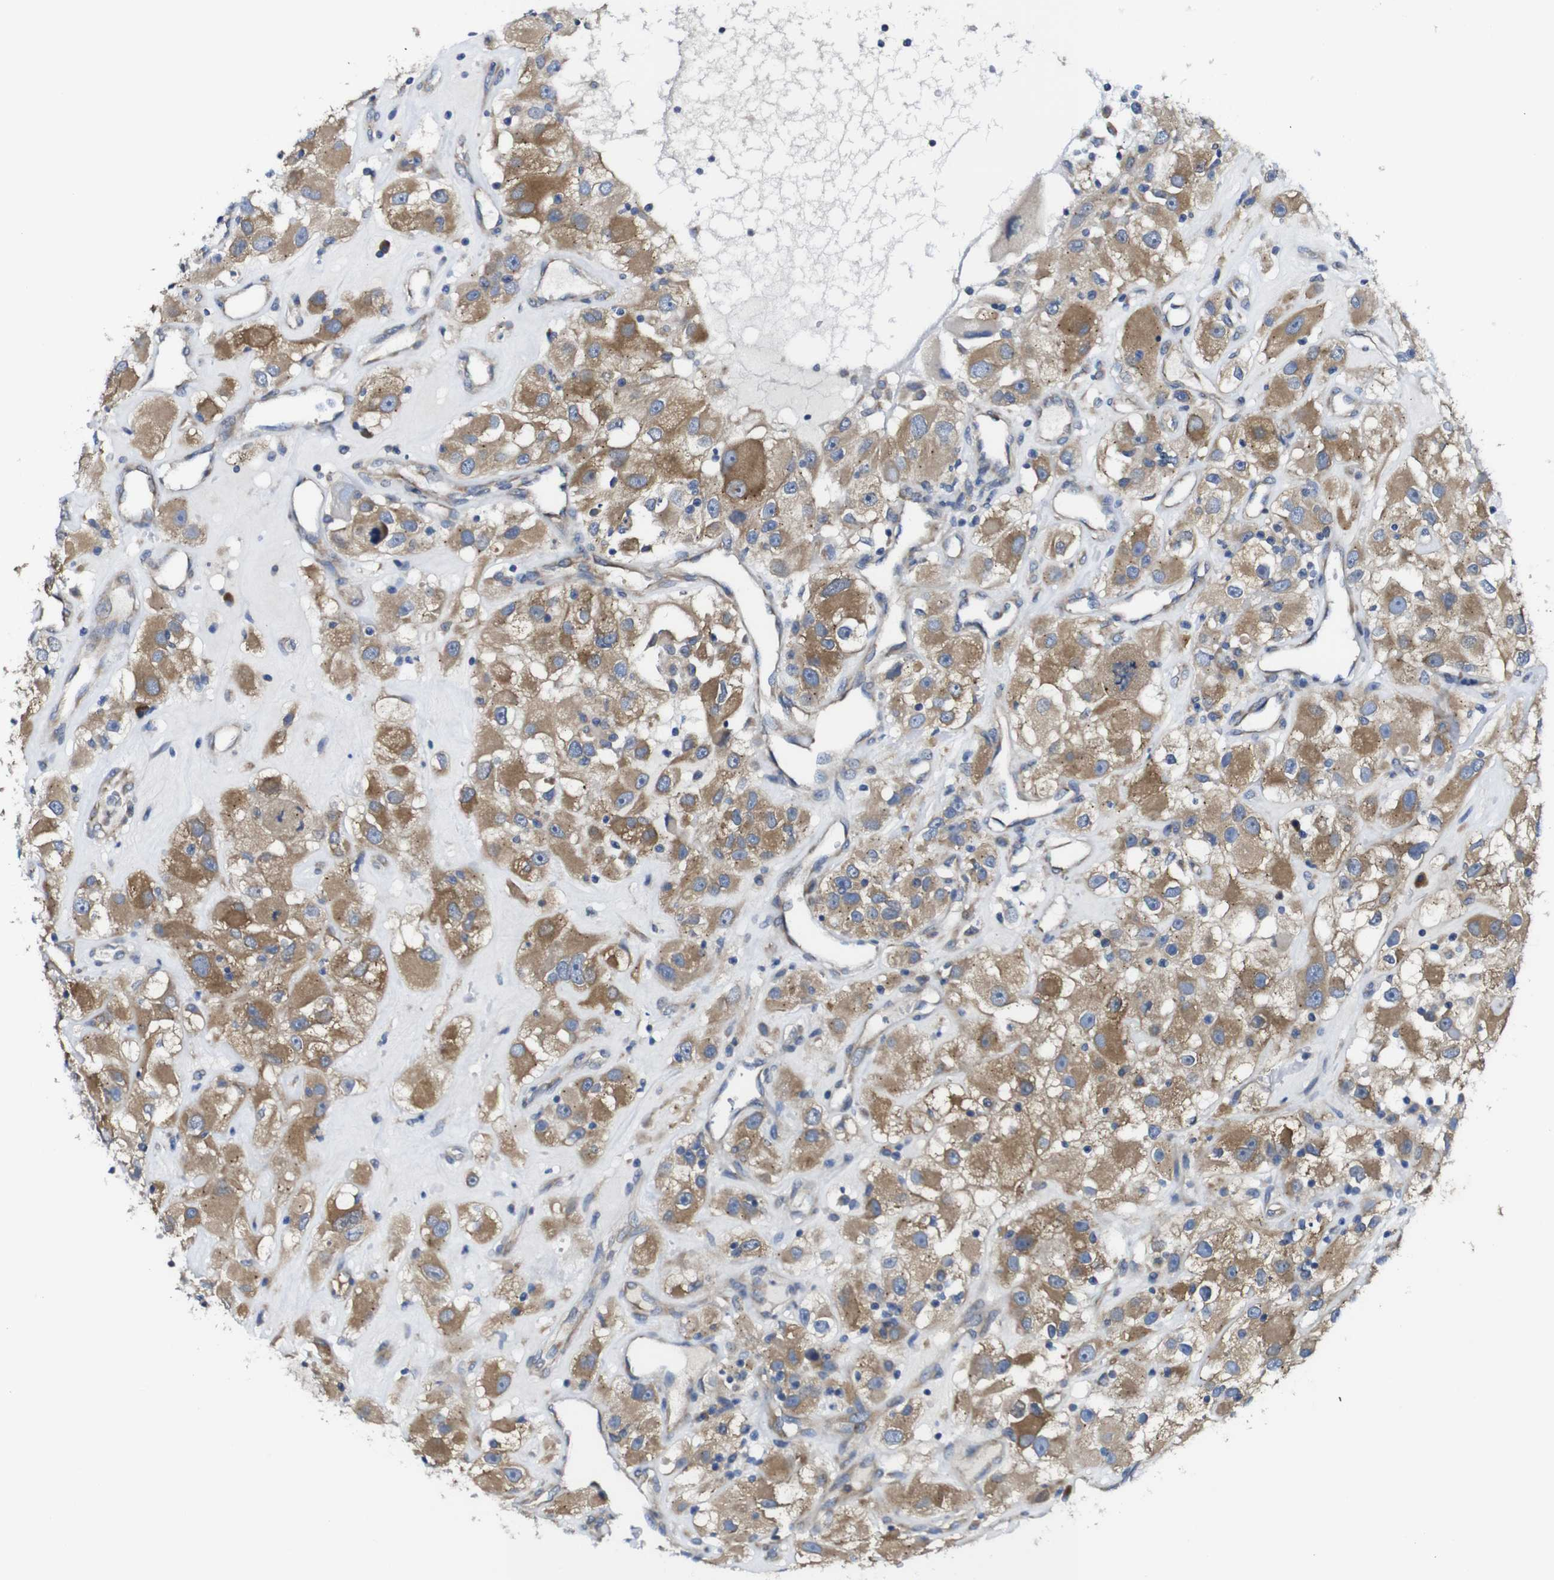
{"staining": {"intensity": "moderate", "quantity": ">75%", "location": "cytoplasmic/membranous"}, "tissue": "renal cancer", "cell_type": "Tumor cells", "image_type": "cancer", "snomed": [{"axis": "morphology", "description": "Adenocarcinoma, NOS"}, {"axis": "topography", "description": "Kidney"}], "caption": "Renal cancer (adenocarcinoma) stained for a protein (brown) displays moderate cytoplasmic/membranous positive expression in about >75% of tumor cells.", "gene": "DDRGK1", "patient": {"sex": "female", "age": 52}}